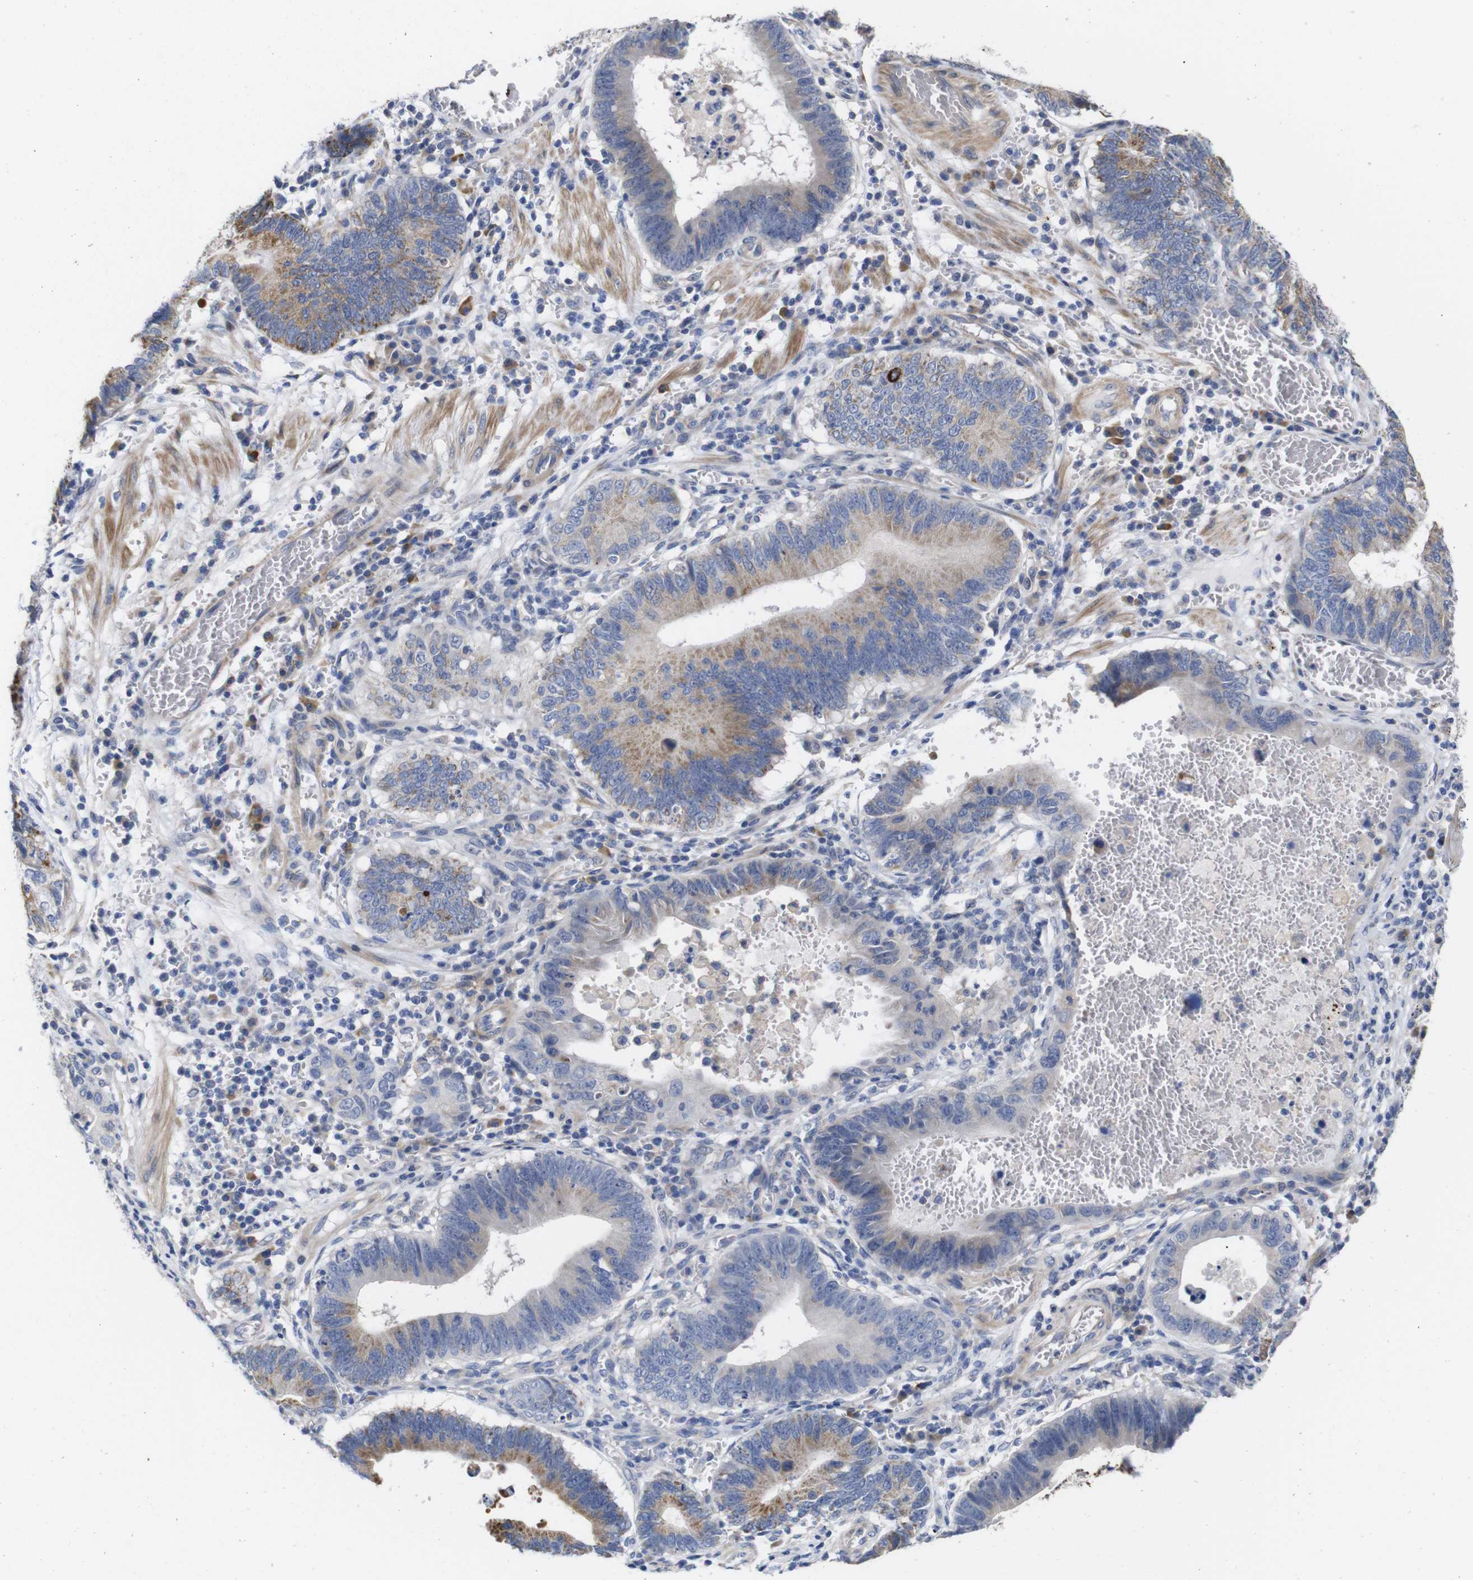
{"staining": {"intensity": "moderate", "quantity": "25%-75%", "location": "cytoplasmic/membranous"}, "tissue": "stomach cancer", "cell_type": "Tumor cells", "image_type": "cancer", "snomed": [{"axis": "morphology", "description": "Adenocarcinoma, NOS"}, {"axis": "topography", "description": "Stomach"}, {"axis": "topography", "description": "Gastric cardia"}], "caption": "This image displays IHC staining of stomach cancer (adenocarcinoma), with medium moderate cytoplasmic/membranous expression in approximately 25%-75% of tumor cells.", "gene": "TCEAL9", "patient": {"sex": "male", "age": 59}}